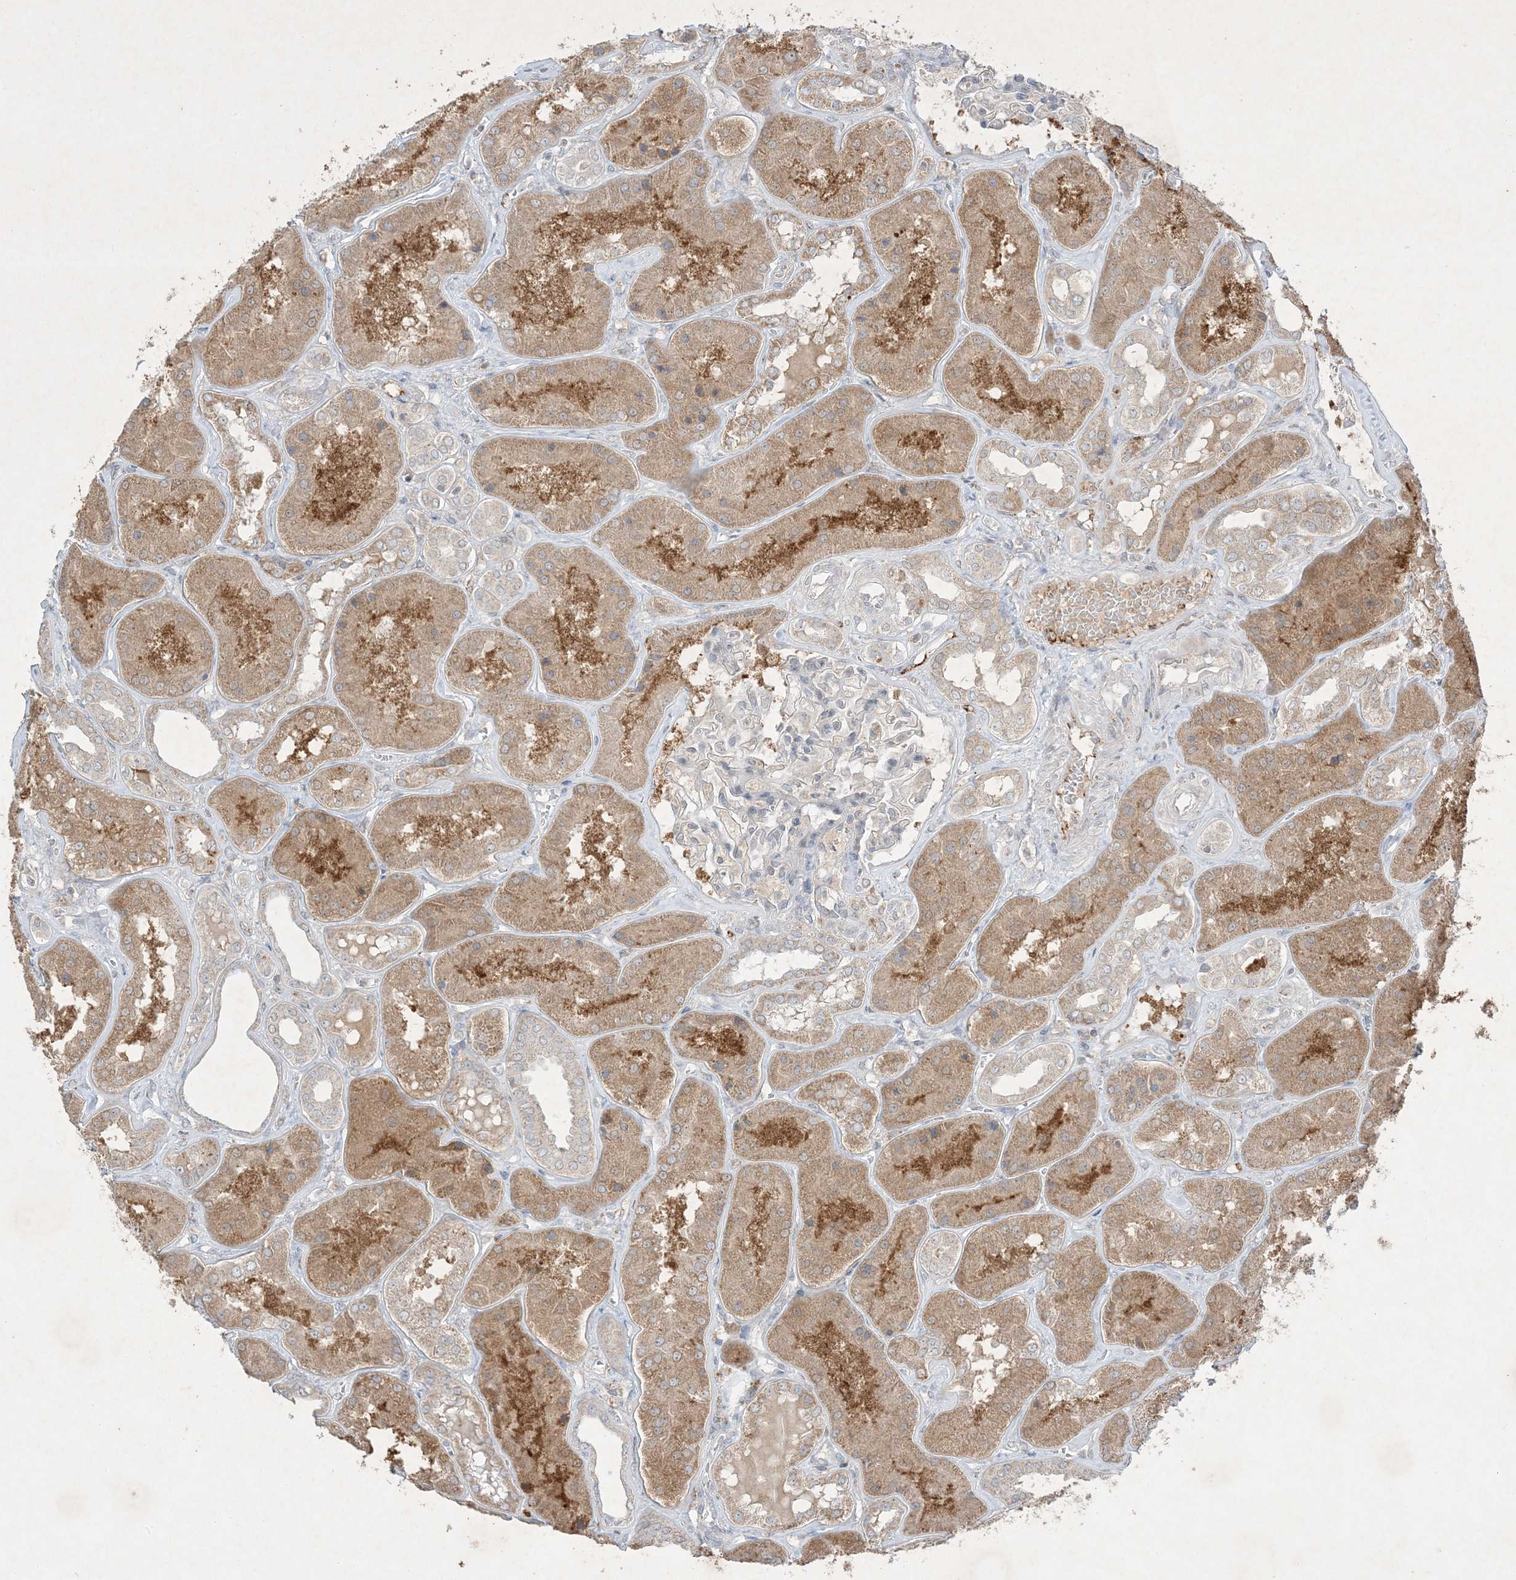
{"staining": {"intensity": "negative", "quantity": "none", "location": "none"}, "tissue": "kidney", "cell_type": "Cells in glomeruli", "image_type": "normal", "snomed": [{"axis": "morphology", "description": "Normal tissue, NOS"}, {"axis": "topography", "description": "Kidney"}], "caption": "DAB immunohistochemical staining of normal kidney demonstrates no significant staining in cells in glomeruli. (DAB (3,3'-diaminobenzidine) immunohistochemistry (IHC) with hematoxylin counter stain).", "gene": "PRSS36", "patient": {"sex": "female", "age": 56}}